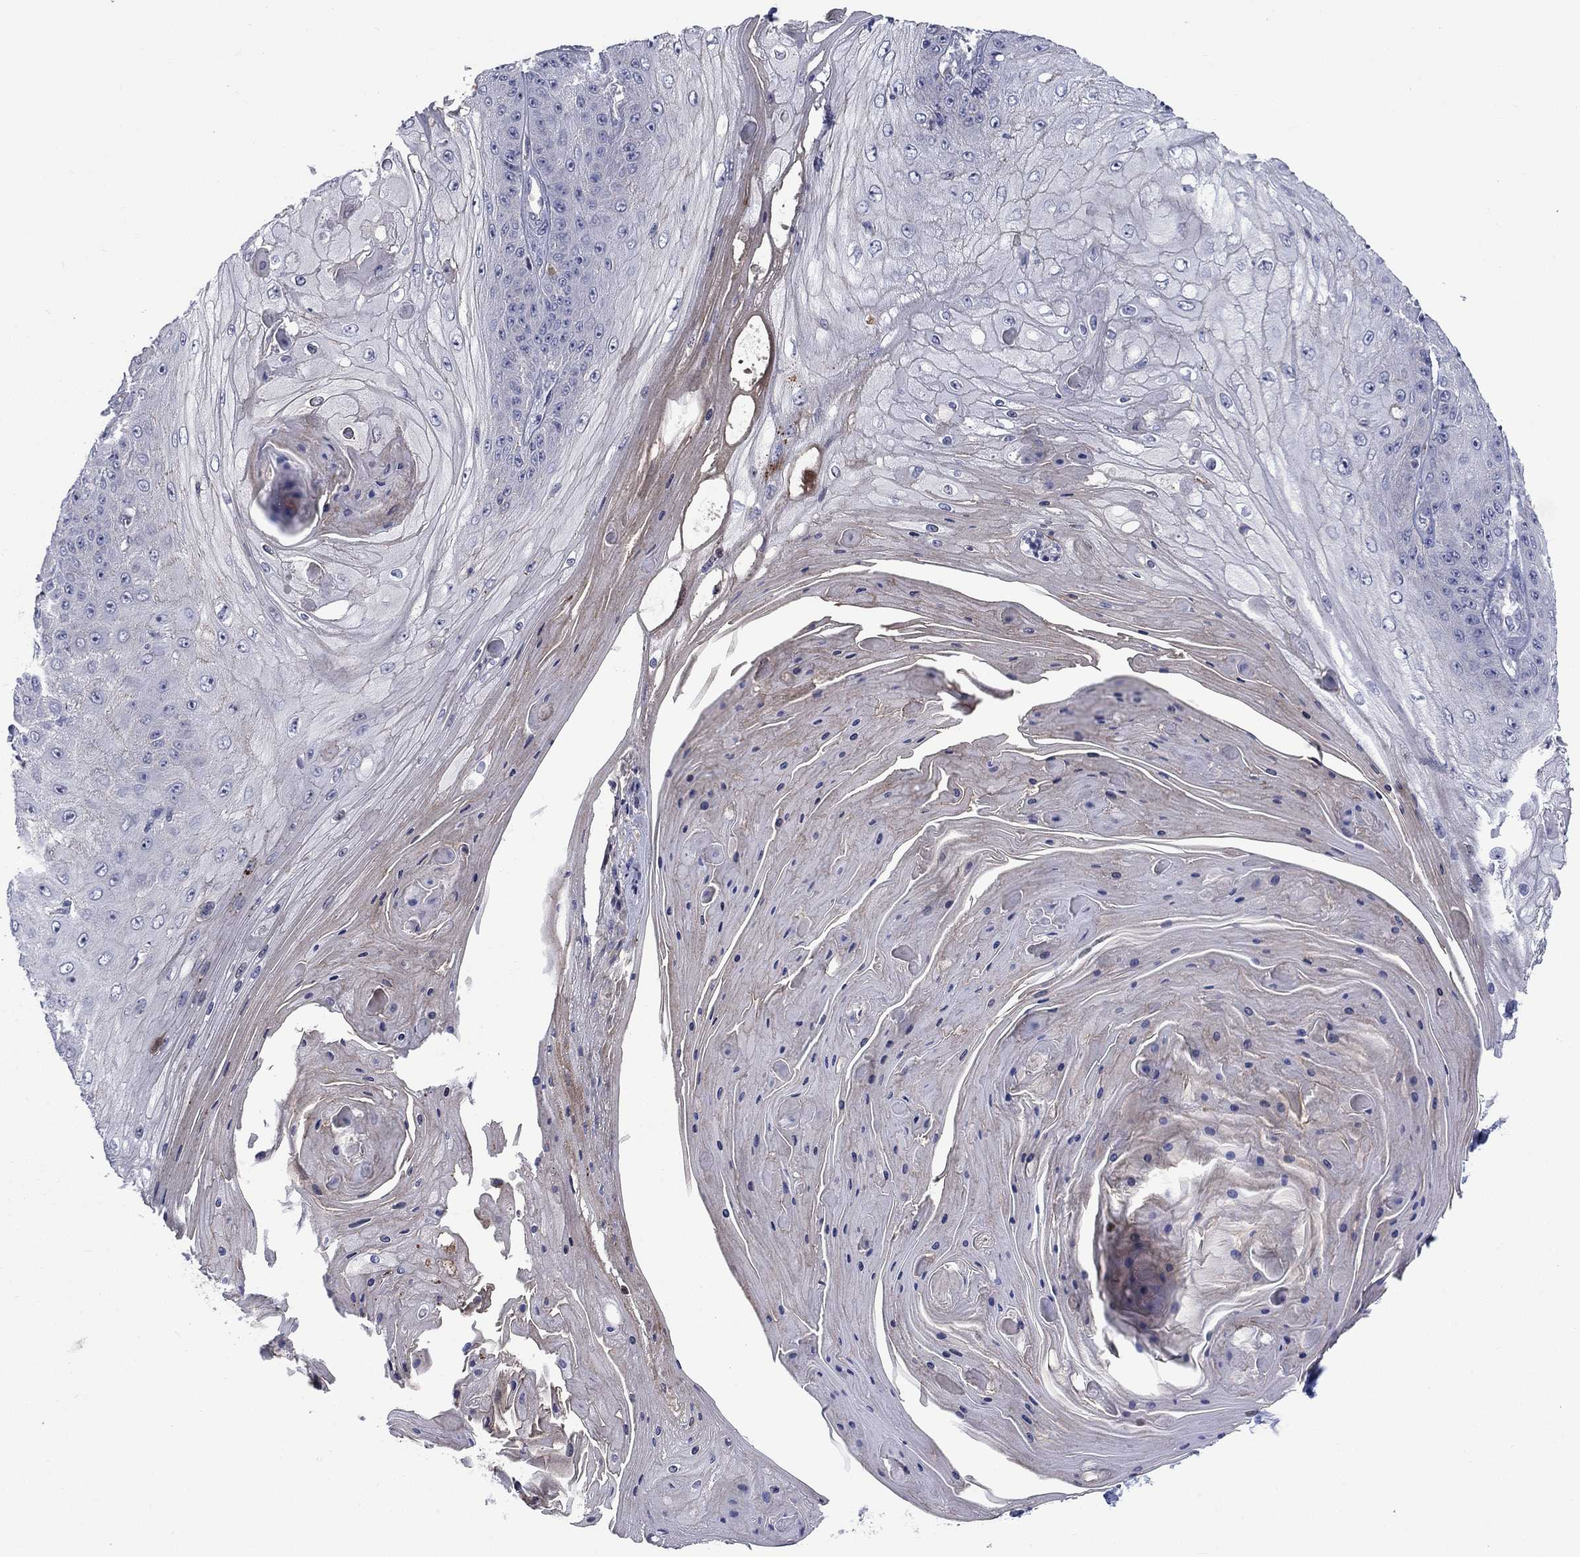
{"staining": {"intensity": "negative", "quantity": "none", "location": "none"}, "tissue": "skin cancer", "cell_type": "Tumor cells", "image_type": "cancer", "snomed": [{"axis": "morphology", "description": "Squamous cell carcinoma, NOS"}, {"axis": "topography", "description": "Skin"}], "caption": "Squamous cell carcinoma (skin) stained for a protein using IHC exhibits no expression tumor cells.", "gene": "SLC1A1", "patient": {"sex": "male", "age": 70}}